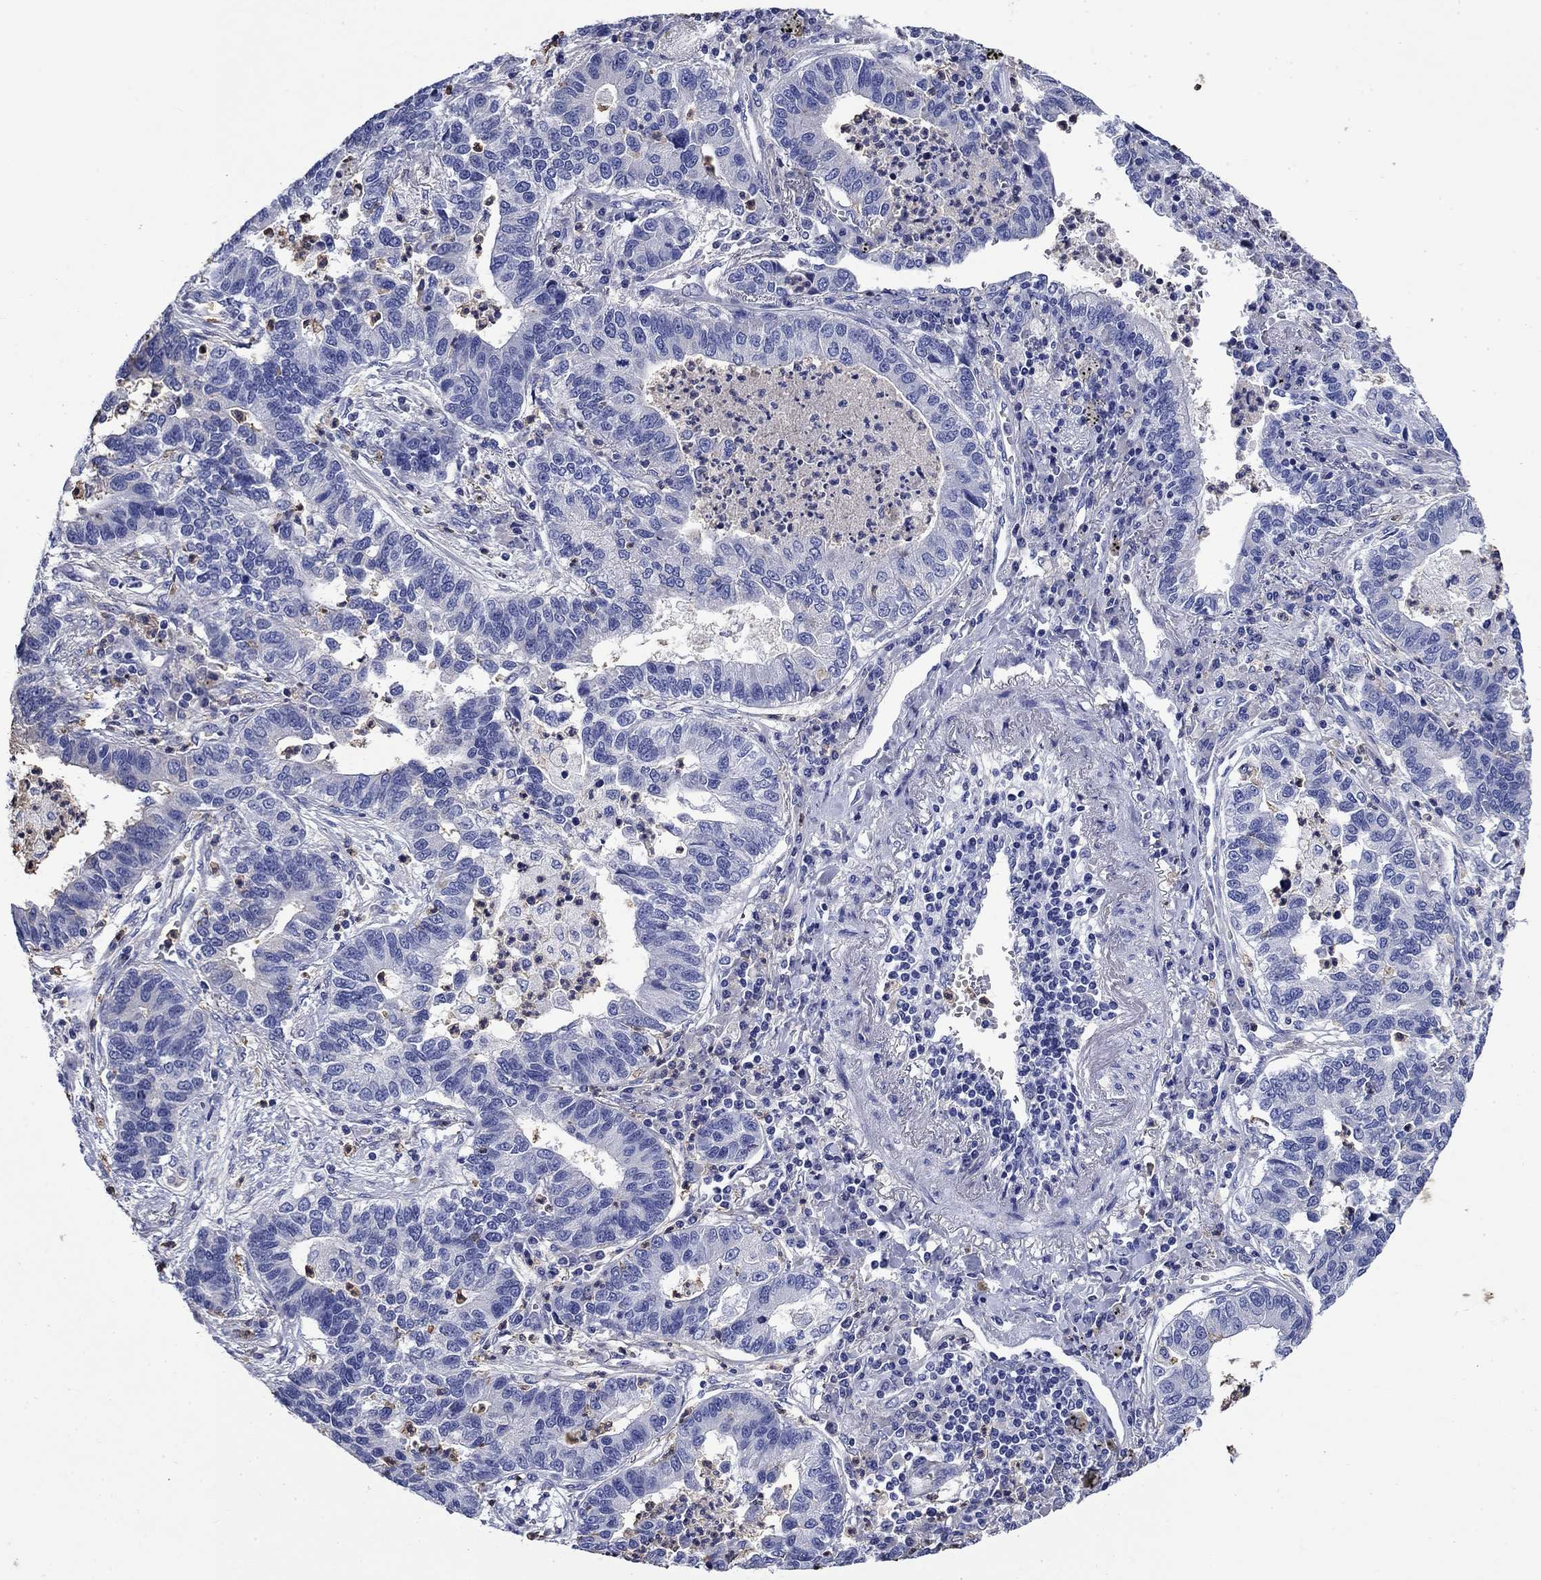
{"staining": {"intensity": "negative", "quantity": "none", "location": "none"}, "tissue": "lung cancer", "cell_type": "Tumor cells", "image_type": "cancer", "snomed": [{"axis": "morphology", "description": "Adenocarcinoma, NOS"}, {"axis": "topography", "description": "Lung"}], "caption": "A high-resolution histopathology image shows IHC staining of lung cancer, which displays no significant positivity in tumor cells. (Stains: DAB IHC with hematoxylin counter stain, Microscopy: brightfield microscopy at high magnification).", "gene": "TFR2", "patient": {"sex": "female", "age": 57}}